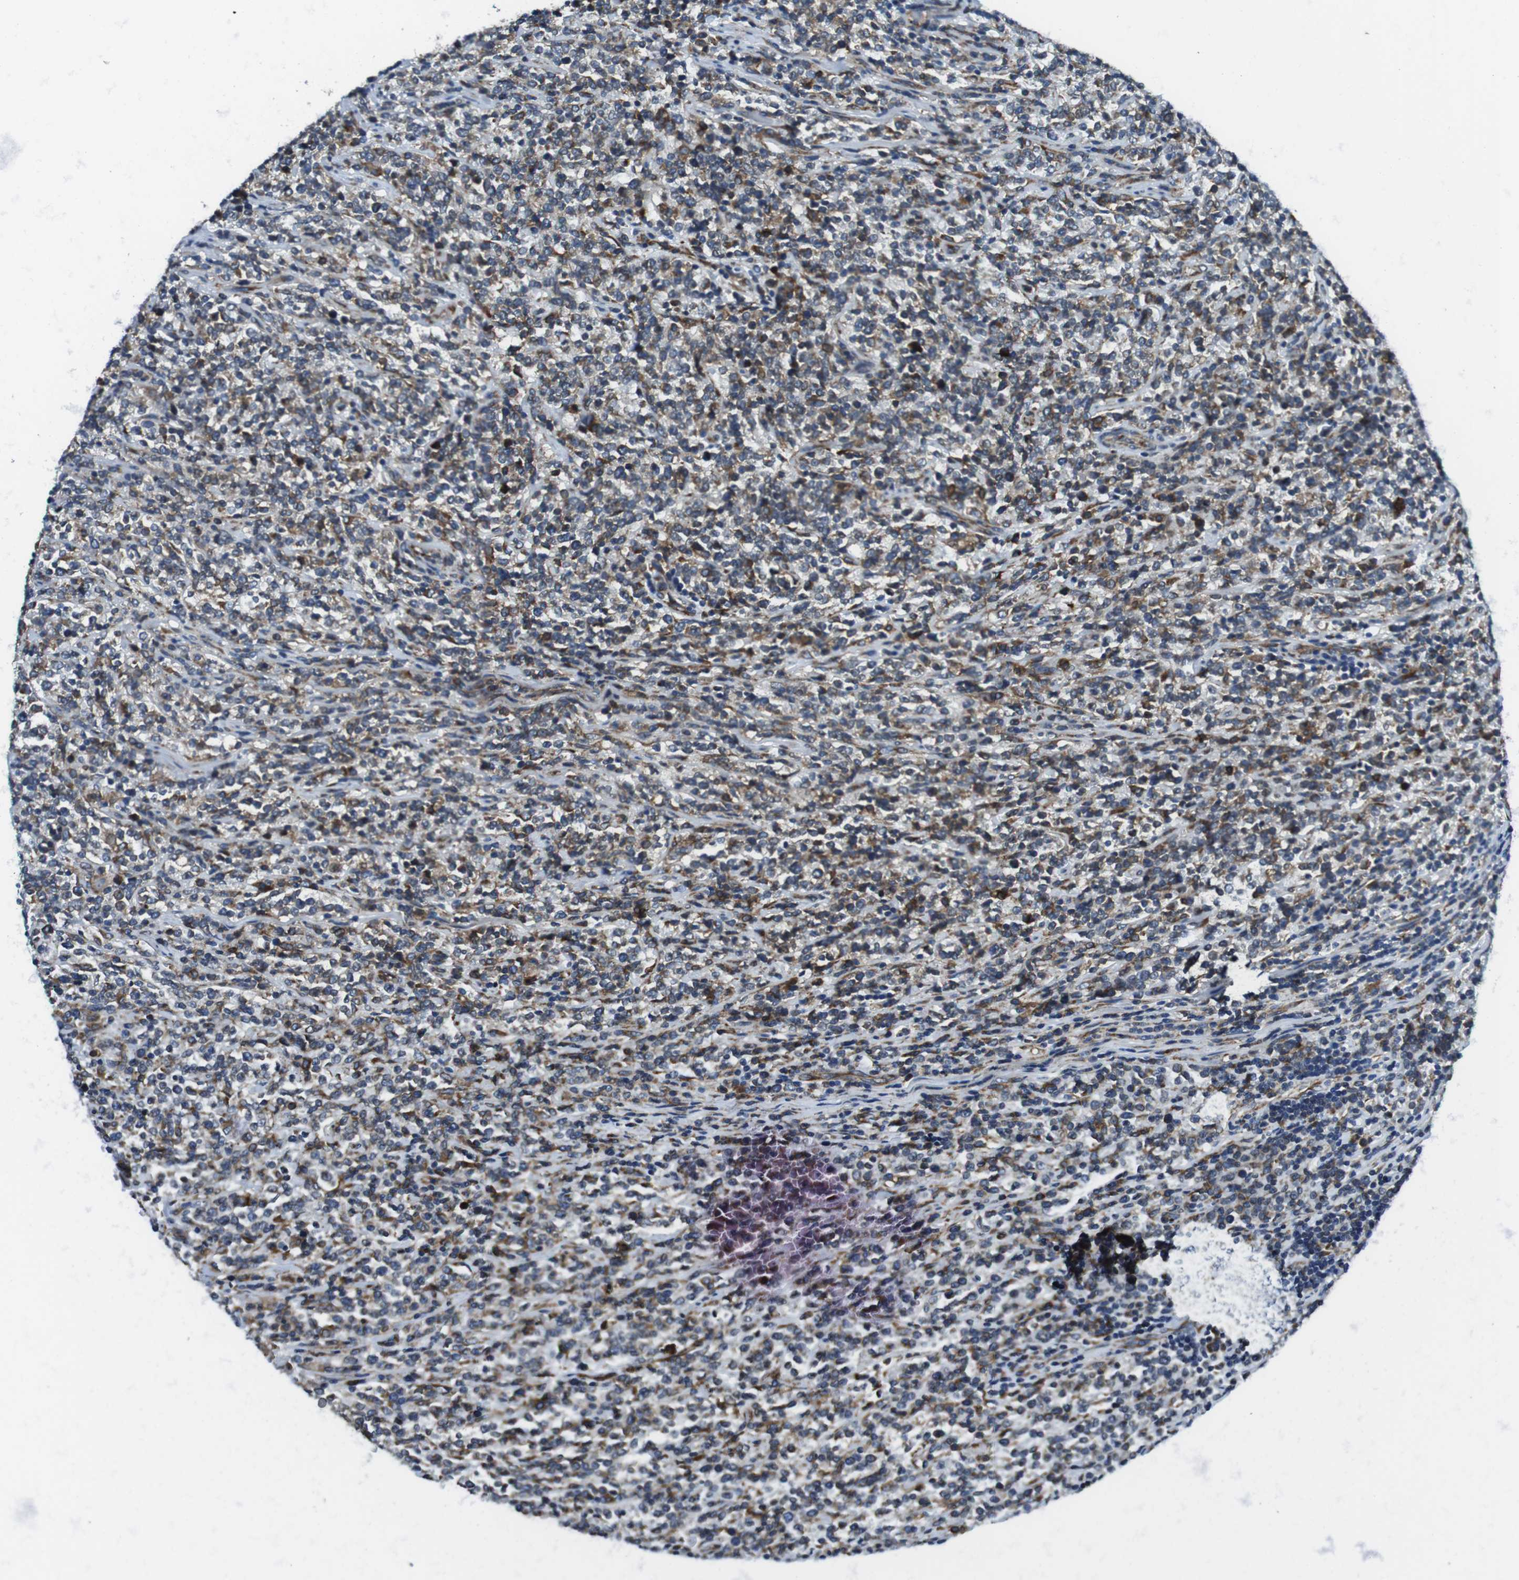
{"staining": {"intensity": "weak", "quantity": ">75%", "location": "cytoplasmic/membranous"}, "tissue": "lymphoma", "cell_type": "Tumor cells", "image_type": "cancer", "snomed": [{"axis": "morphology", "description": "Malignant lymphoma, non-Hodgkin's type, High grade"}, {"axis": "topography", "description": "Soft tissue"}], "caption": "IHC micrograph of neoplastic tissue: lymphoma stained using IHC reveals low levels of weak protein expression localized specifically in the cytoplasmic/membranous of tumor cells, appearing as a cytoplasmic/membranous brown color.", "gene": "UGGT1", "patient": {"sex": "male", "age": 18}}